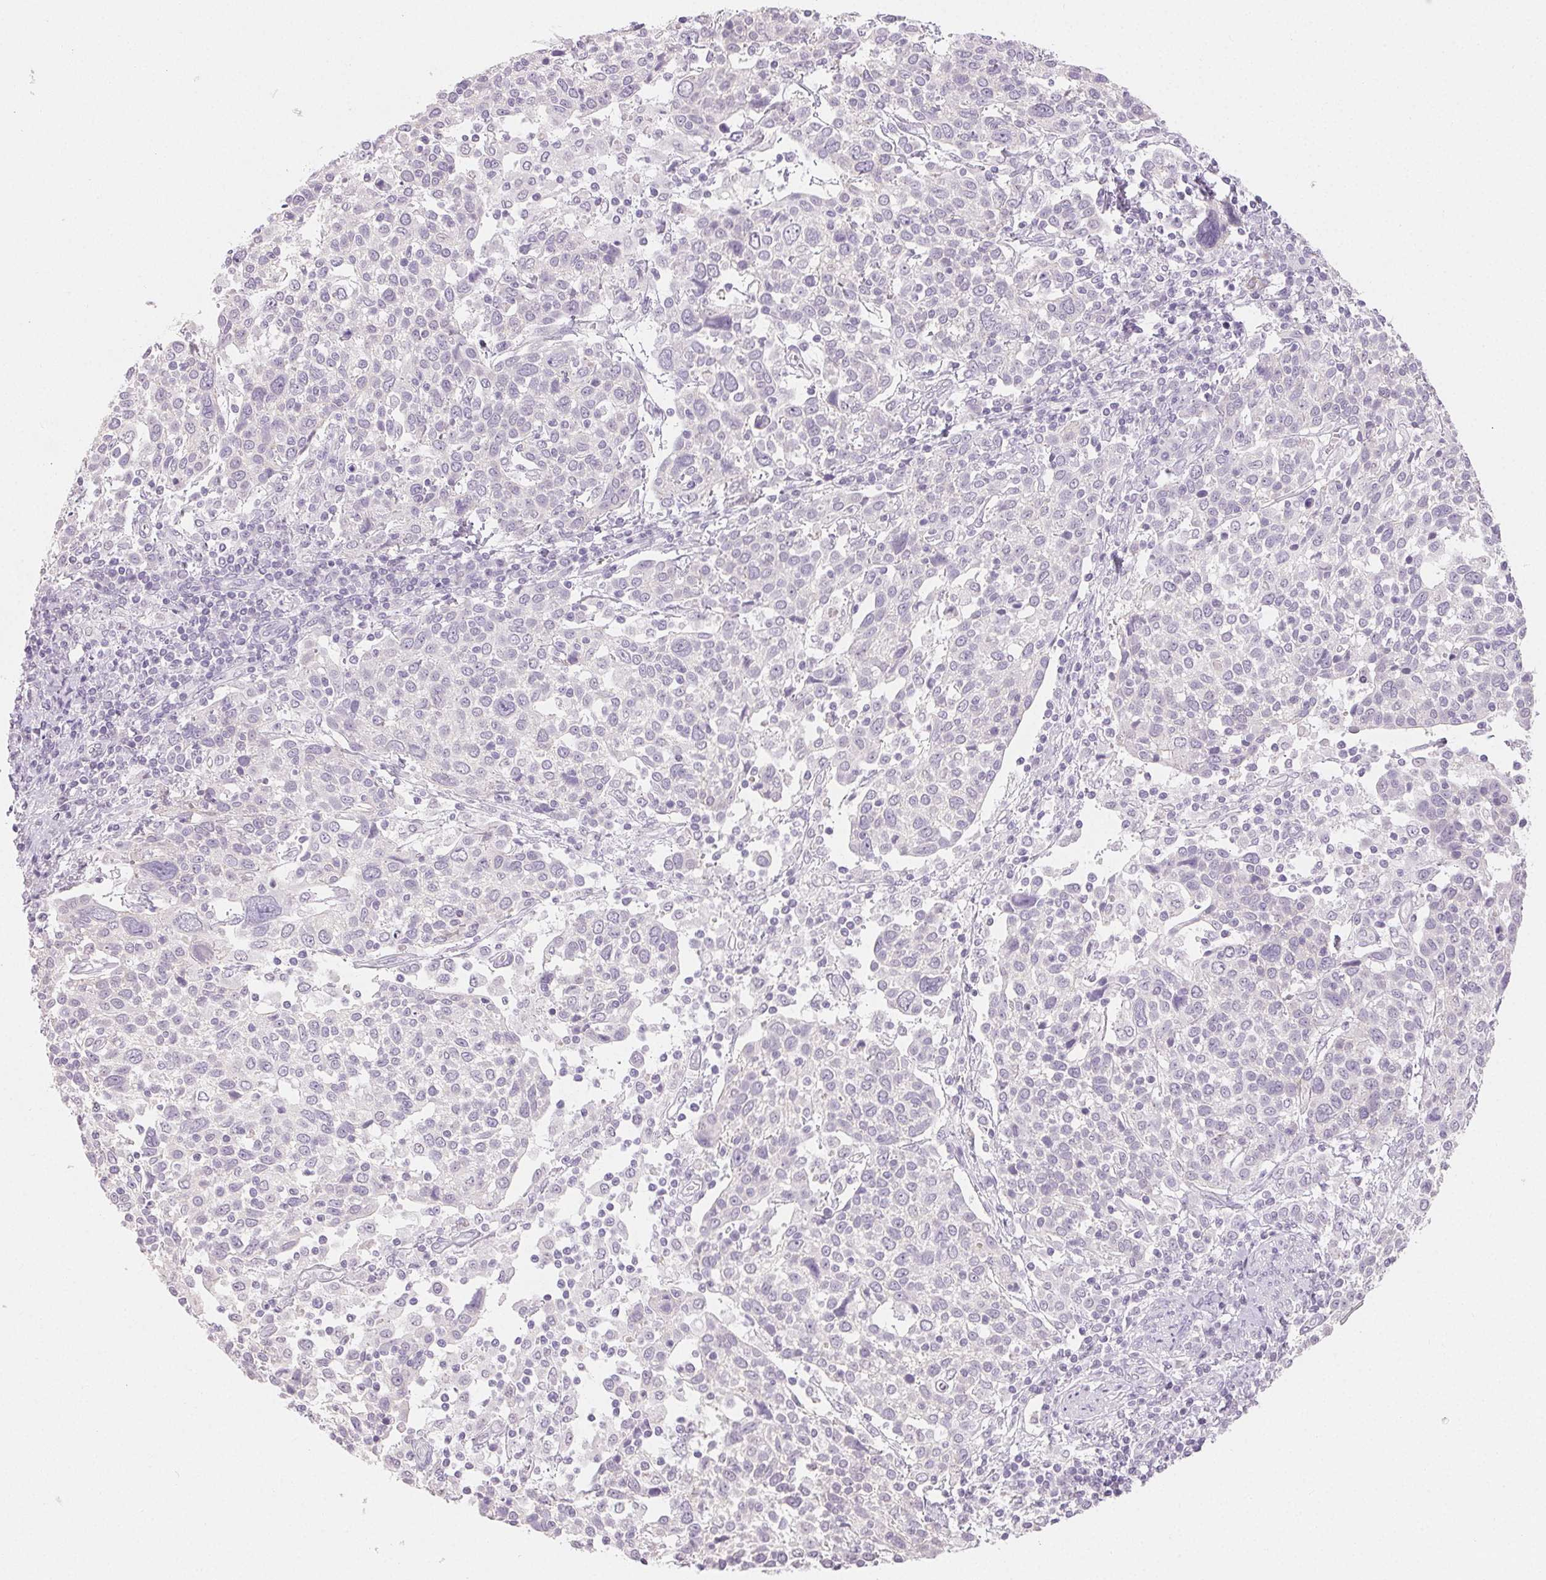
{"staining": {"intensity": "negative", "quantity": "none", "location": "none"}, "tissue": "cervical cancer", "cell_type": "Tumor cells", "image_type": "cancer", "snomed": [{"axis": "morphology", "description": "Squamous cell carcinoma, NOS"}, {"axis": "topography", "description": "Cervix"}], "caption": "Photomicrograph shows no protein positivity in tumor cells of squamous cell carcinoma (cervical) tissue. (Immunohistochemistry (ihc), brightfield microscopy, high magnification).", "gene": "SFTPD", "patient": {"sex": "female", "age": 61}}